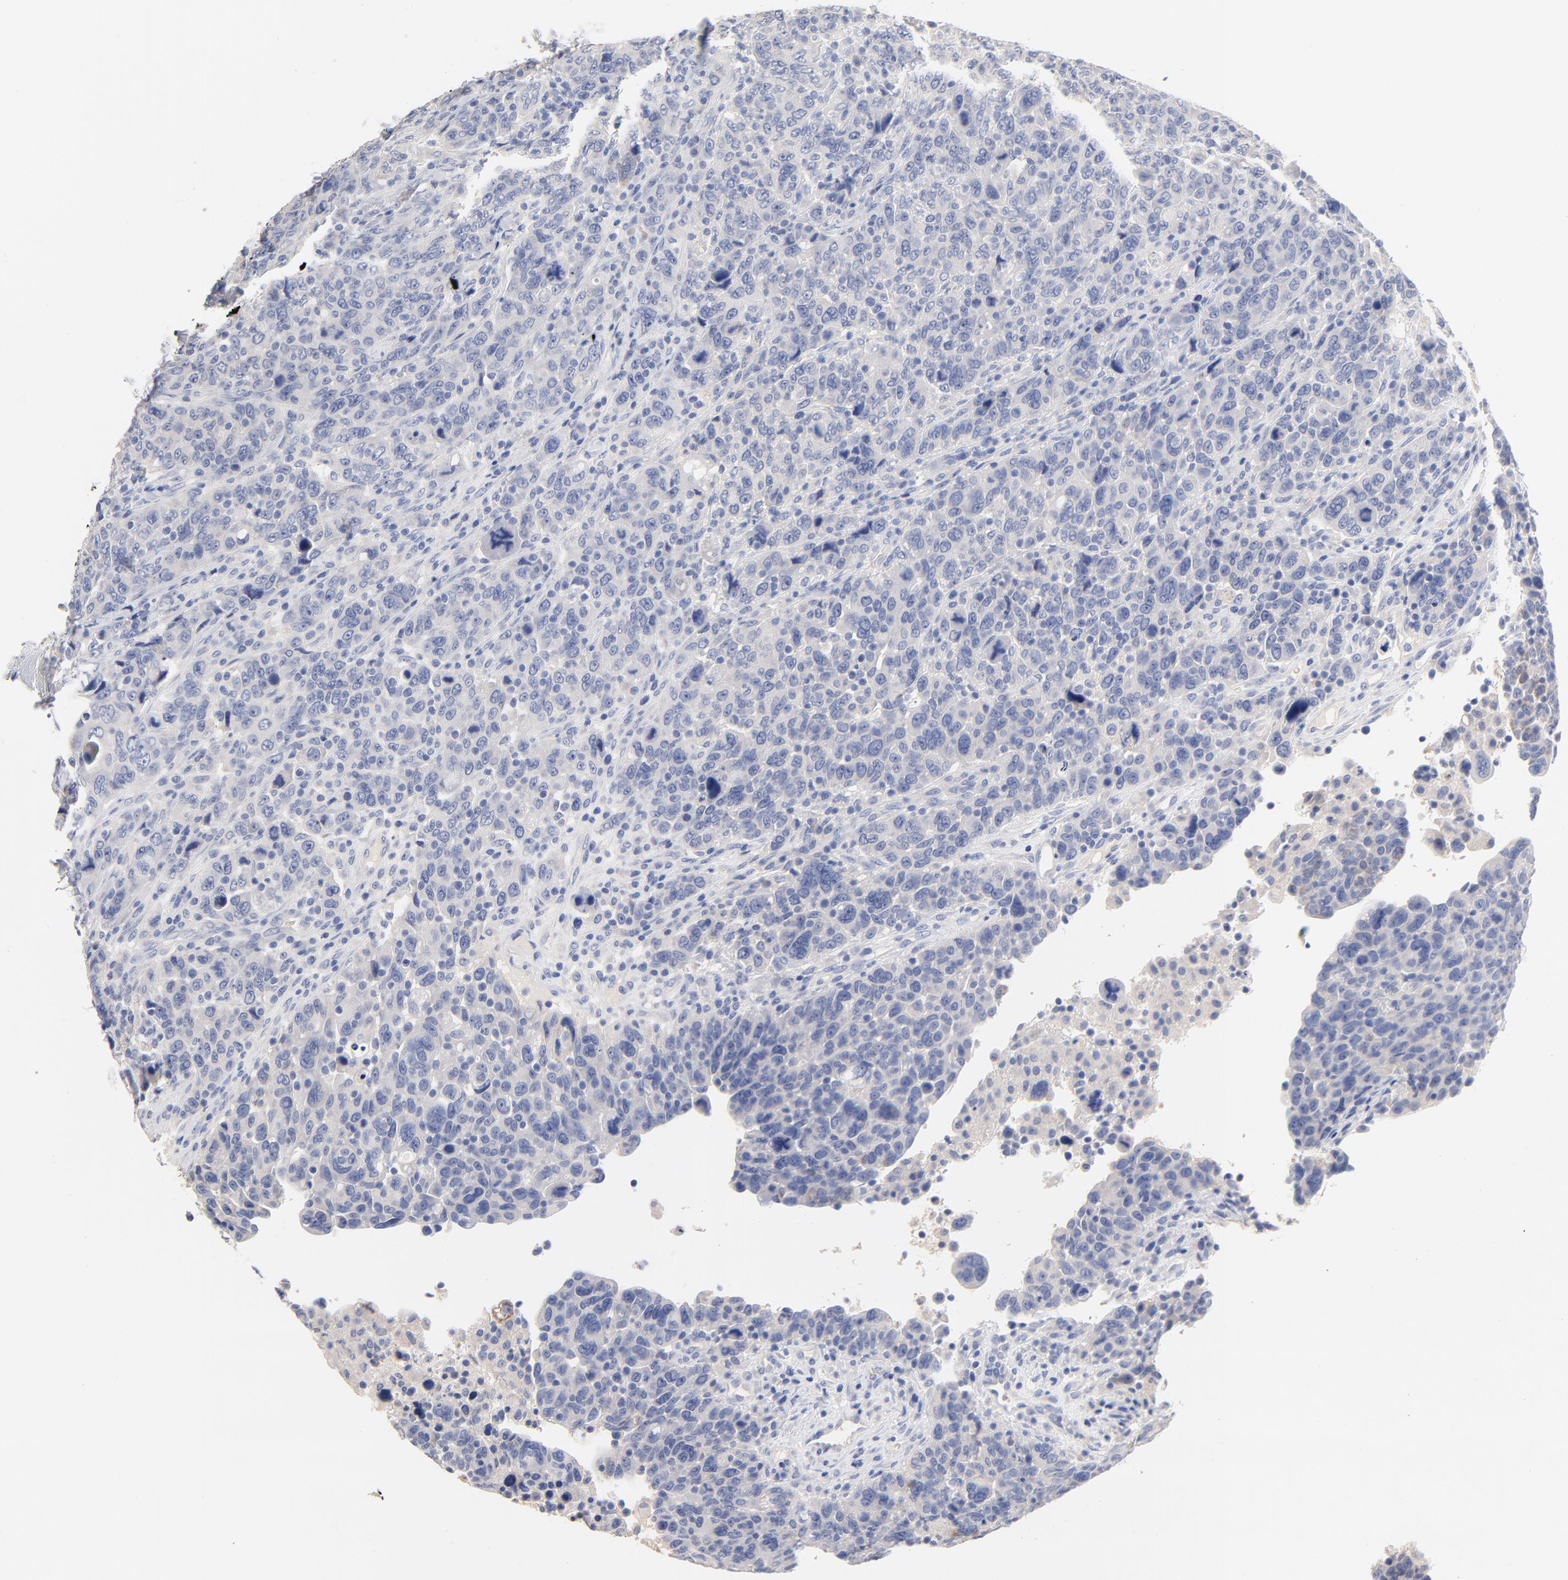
{"staining": {"intensity": "negative", "quantity": "none", "location": "none"}, "tissue": "breast cancer", "cell_type": "Tumor cells", "image_type": "cancer", "snomed": [{"axis": "morphology", "description": "Duct carcinoma"}, {"axis": "topography", "description": "Breast"}], "caption": "Histopathology image shows no significant protein positivity in tumor cells of breast infiltrating ductal carcinoma. (DAB (3,3'-diaminobenzidine) immunohistochemistry (IHC) with hematoxylin counter stain).", "gene": "CPS1", "patient": {"sex": "female", "age": 37}}